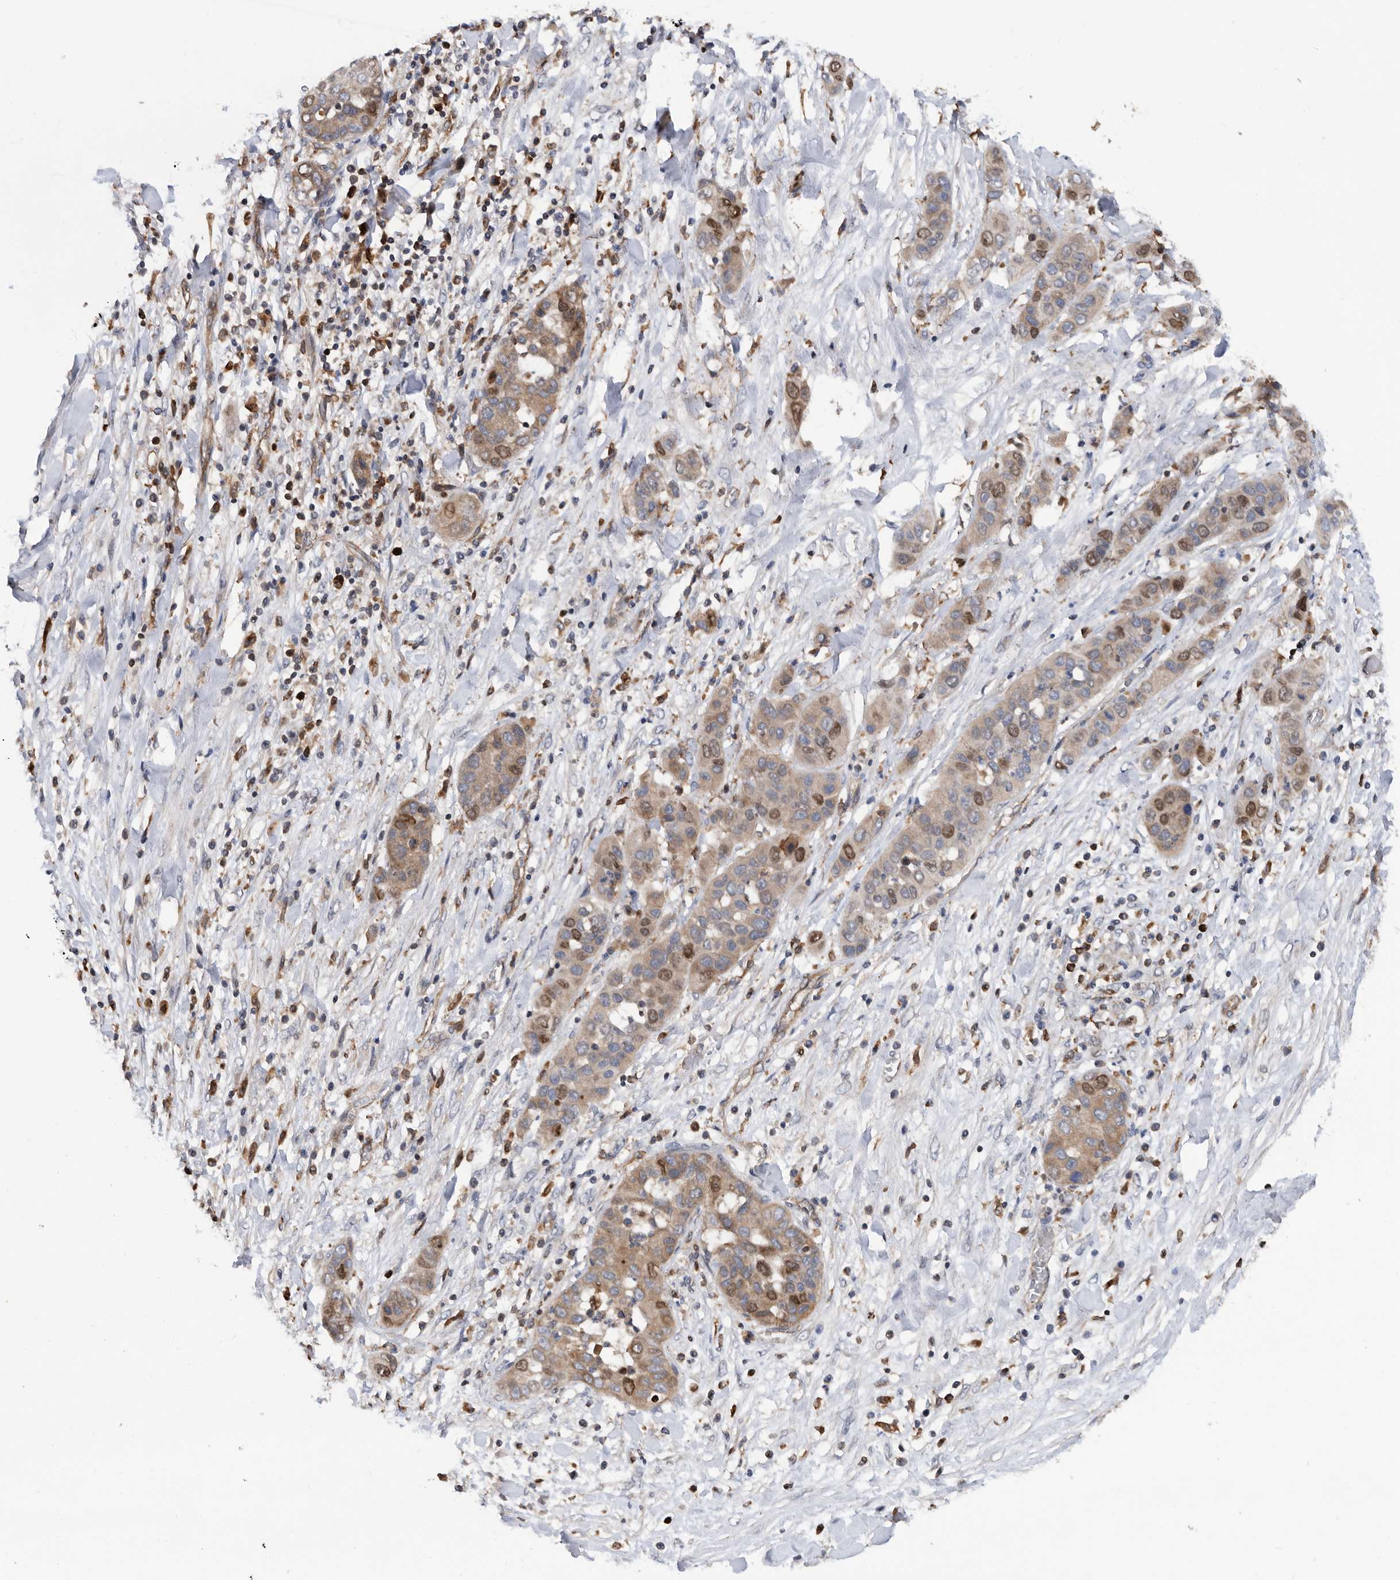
{"staining": {"intensity": "moderate", "quantity": ">75%", "location": "cytoplasmic/membranous,nuclear"}, "tissue": "liver cancer", "cell_type": "Tumor cells", "image_type": "cancer", "snomed": [{"axis": "morphology", "description": "Cholangiocarcinoma"}, {"axis": "topography", "description": "Liver"}], "caption": "DAB (3,3'-diaminobenzidine) immunohistochemical staining of cholangiocarcinoma (liver) exhibits moderate cytoplasmic/membranous and nuclear protein positivity in approximately >75% of tumor cells.", "gene": "ATAD2", "patient": {"sex": "female", "age": 52}}